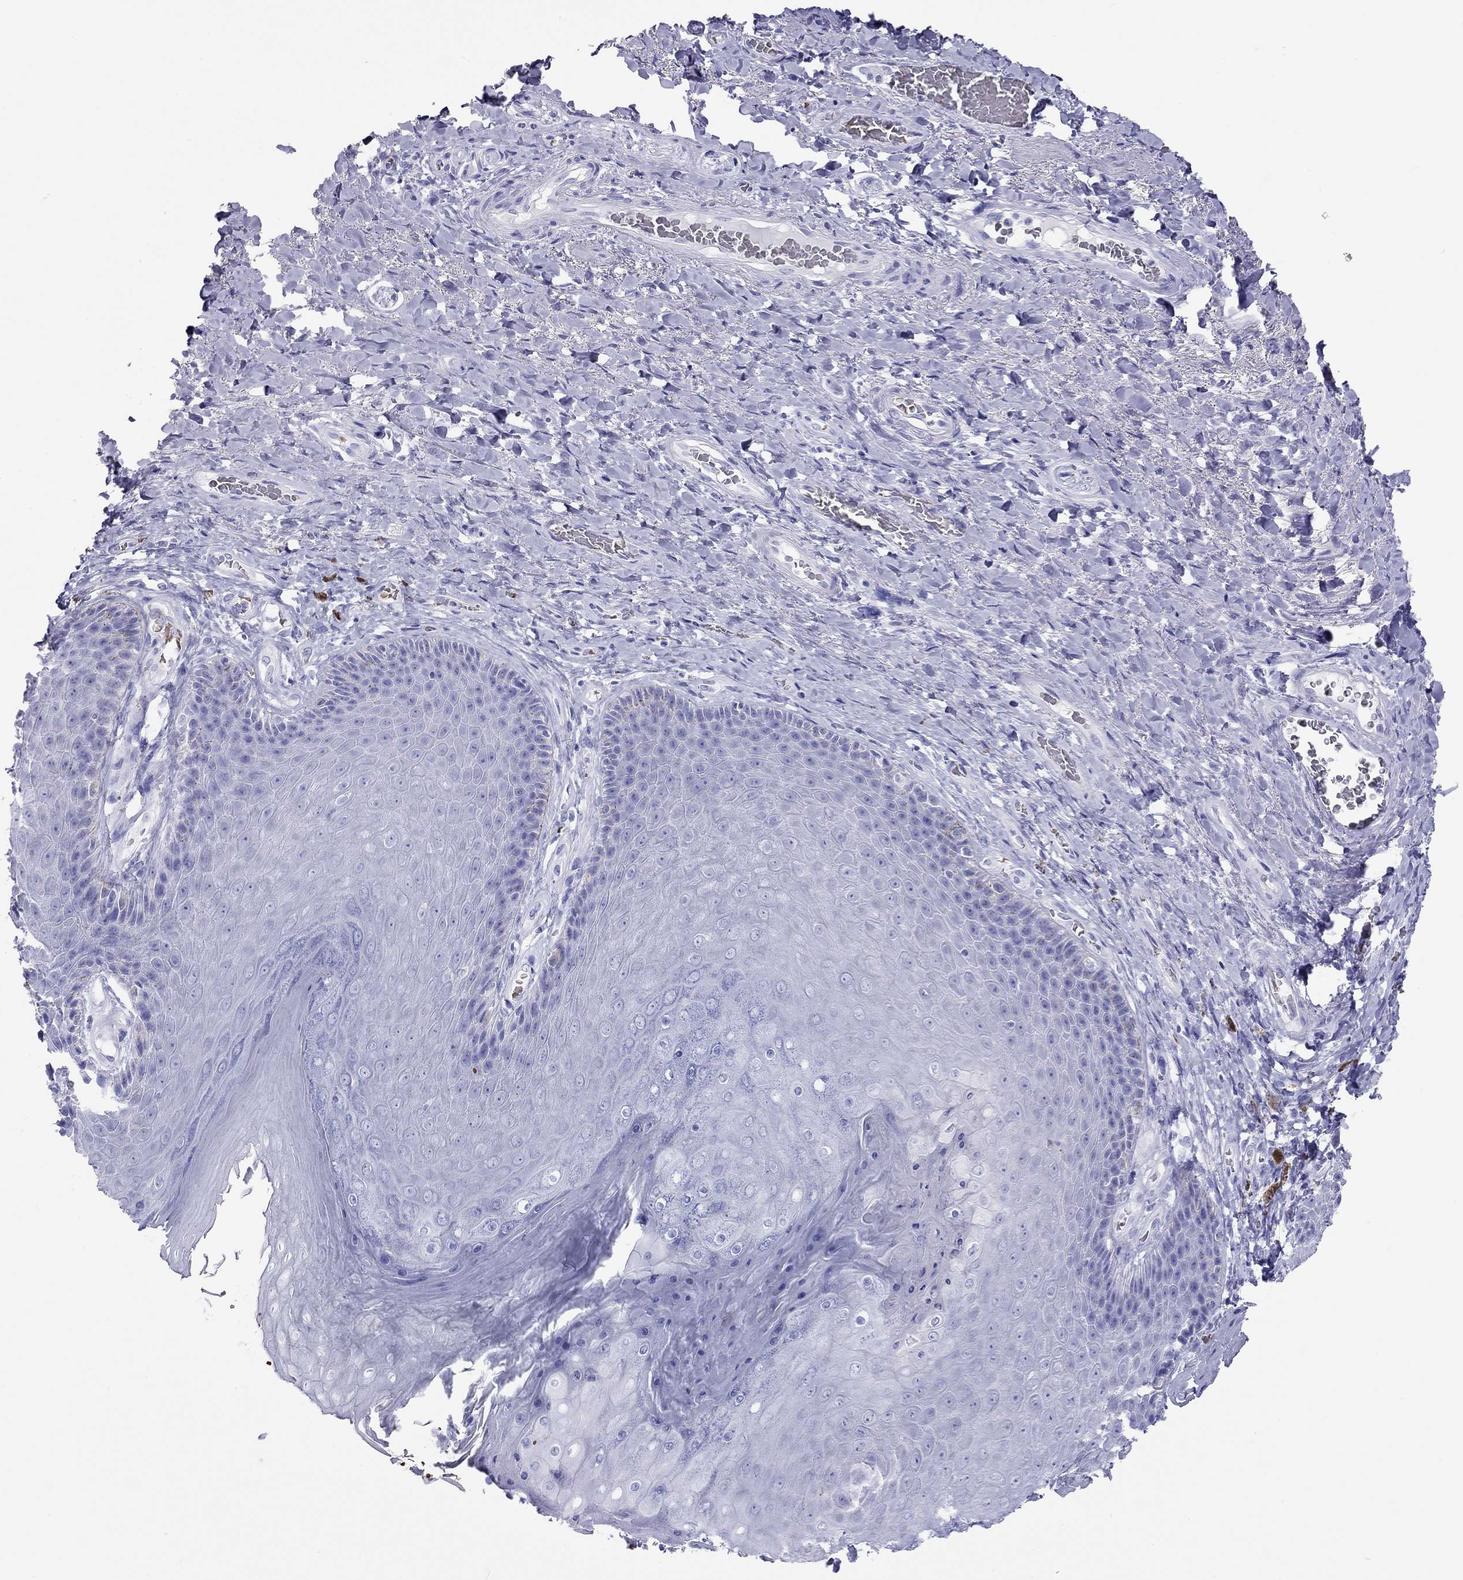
{"staining": {"intensity": "negative", "quantity": "none", "location": "none"}, "tissue": "skin", "cell_type": "Epidermal cells", "image_type": "normal", "snomed": [{"axis": "morphology", "description": "Normal tissue, NOS"}, {"axis": "topography", "description": "Skeletal muscle"}, {"axis": "topography", "description": "Anal"}, {"axis": "topography", "description": "Peripheral nerve tissue"}], "caption": "The photomicrograph displays no staining of epidermal cells in benign skin.", "gene": "PTPRN", "patient": {"sex": "male", "age": 53}}